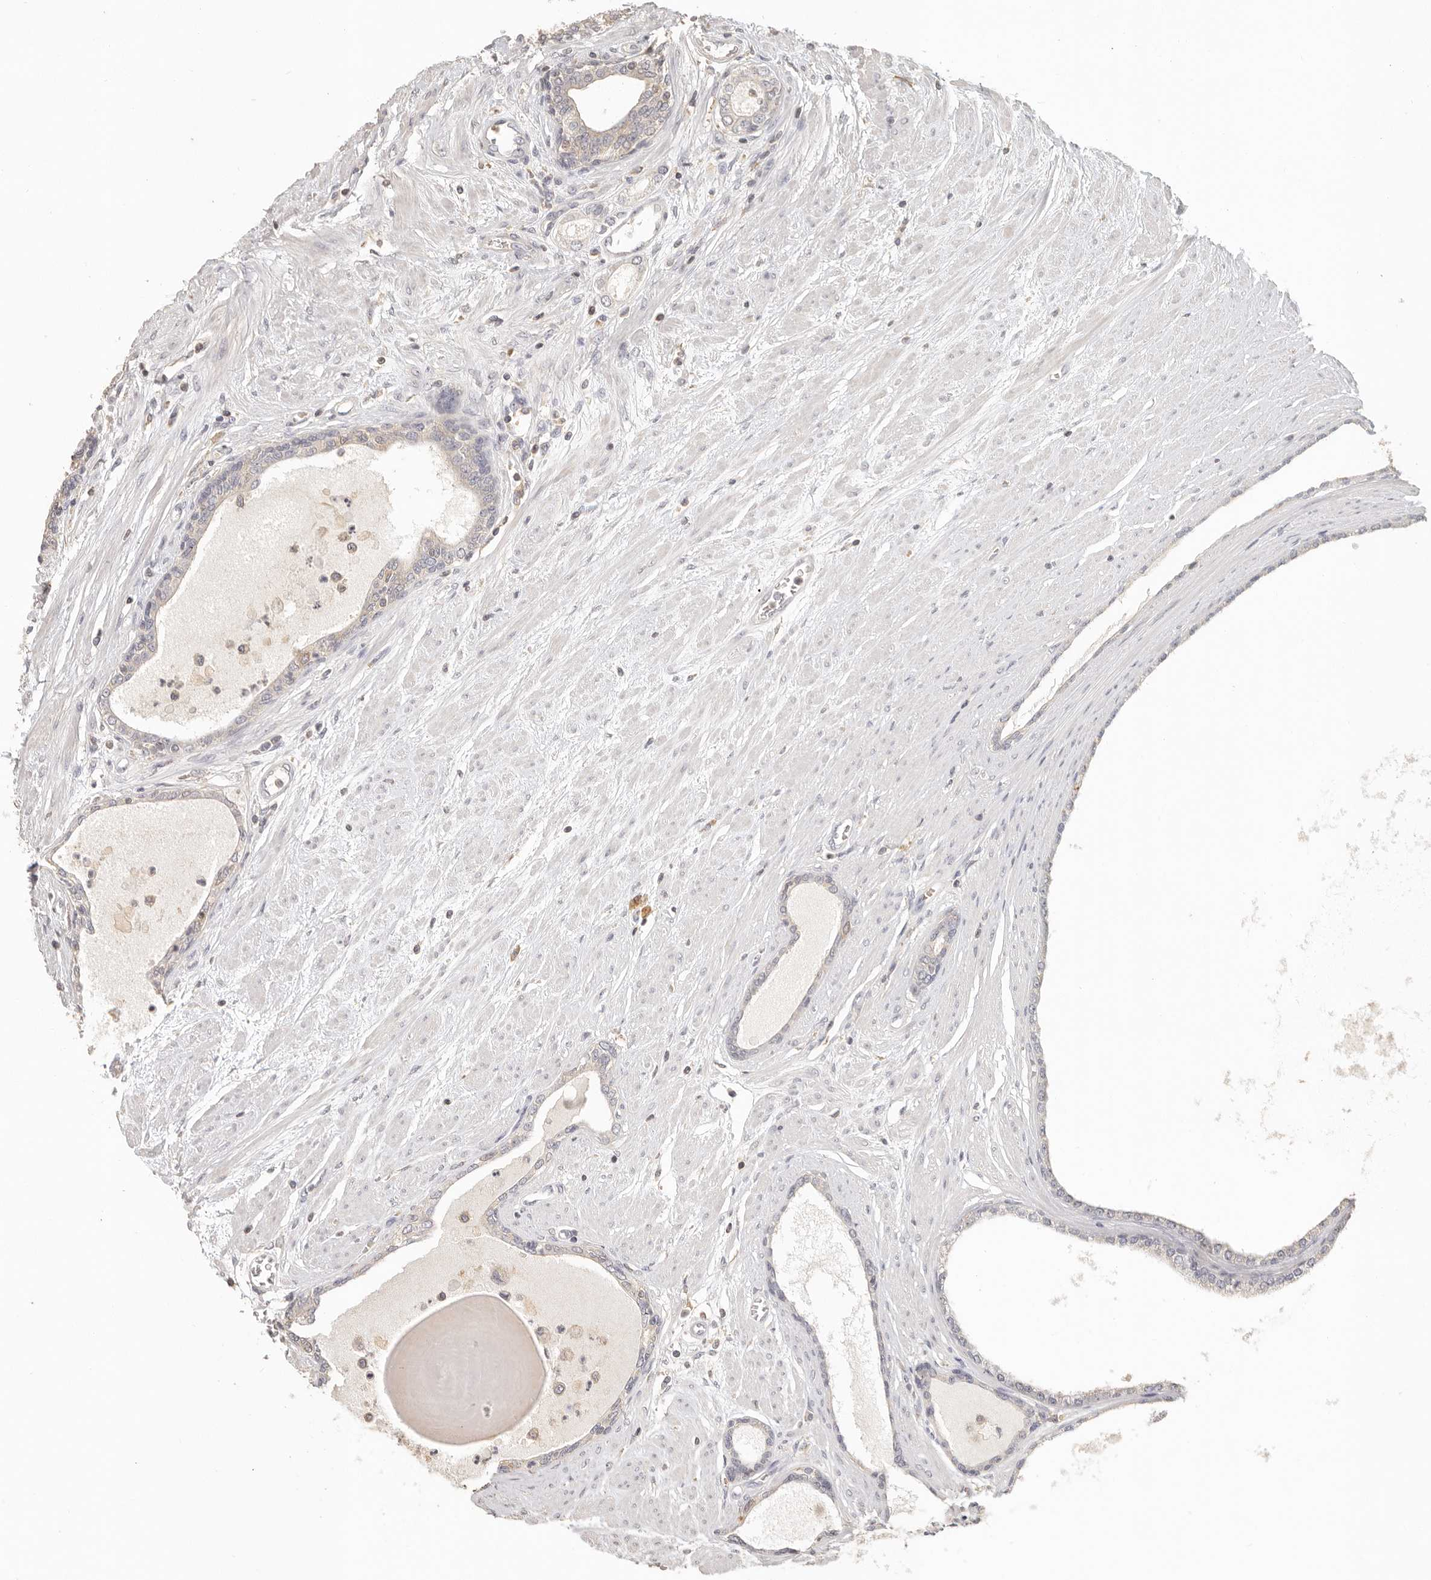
{"staining": {"intensity": "negative", "quantity": "none", "location": "none"}, "tissue": "prostate cancer", "cell_type": "Tumor cells", "image_type": "cancer", "snomed": [{"axis": "morphology", "description": "Adenocarcinoma, Low grade"}, {"axis": "topography", "description": "Prostate"}], "caption": "Protein analysis of adenocarcinoma (low-grade) (prostate) shows no significant staining in tumor cells.", "gene": "CSK", "patient": {"sex": "male", "age": 60}}